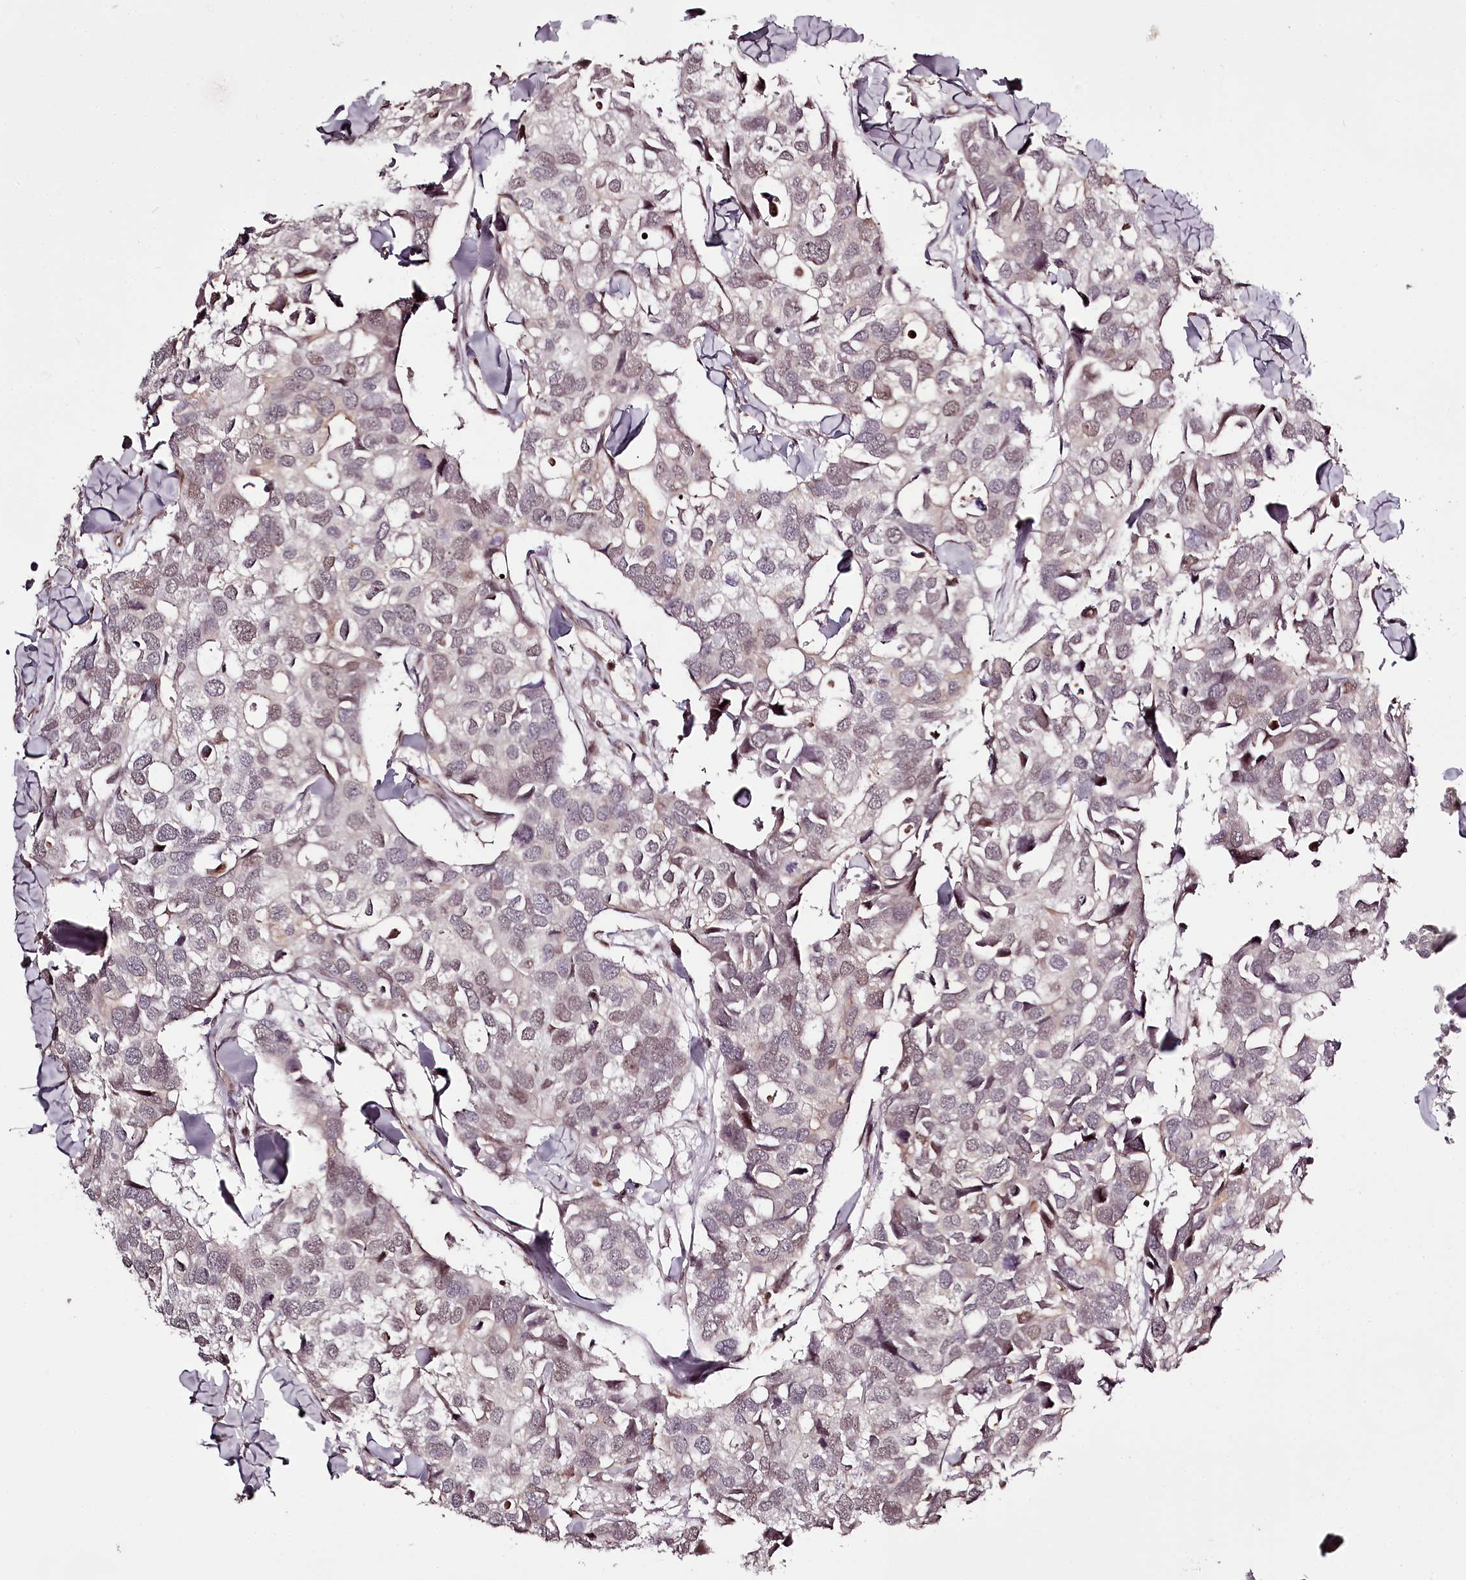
{"staining": {"intensity": "weak", "quantity": "25%-75%", "location": "nuclear"}, "tissue": "breast cancer", "cell_type": "Tumor cells", "image_type": "cancer", "snomed": [{"axis": "morphology", "description": "Duct carcinoma"}, {"axis": "topography", "description": "Breast"}], "caption": "Brown immunohistochemical staining in breast infiltrating ductal carcinoma exhibits weak nuclear staining in approximately 25%-75% of tumor cells. Nuclei are stained in blue.", "gene": "THYN1", "patient": {"sex": "female", "age": 83}}